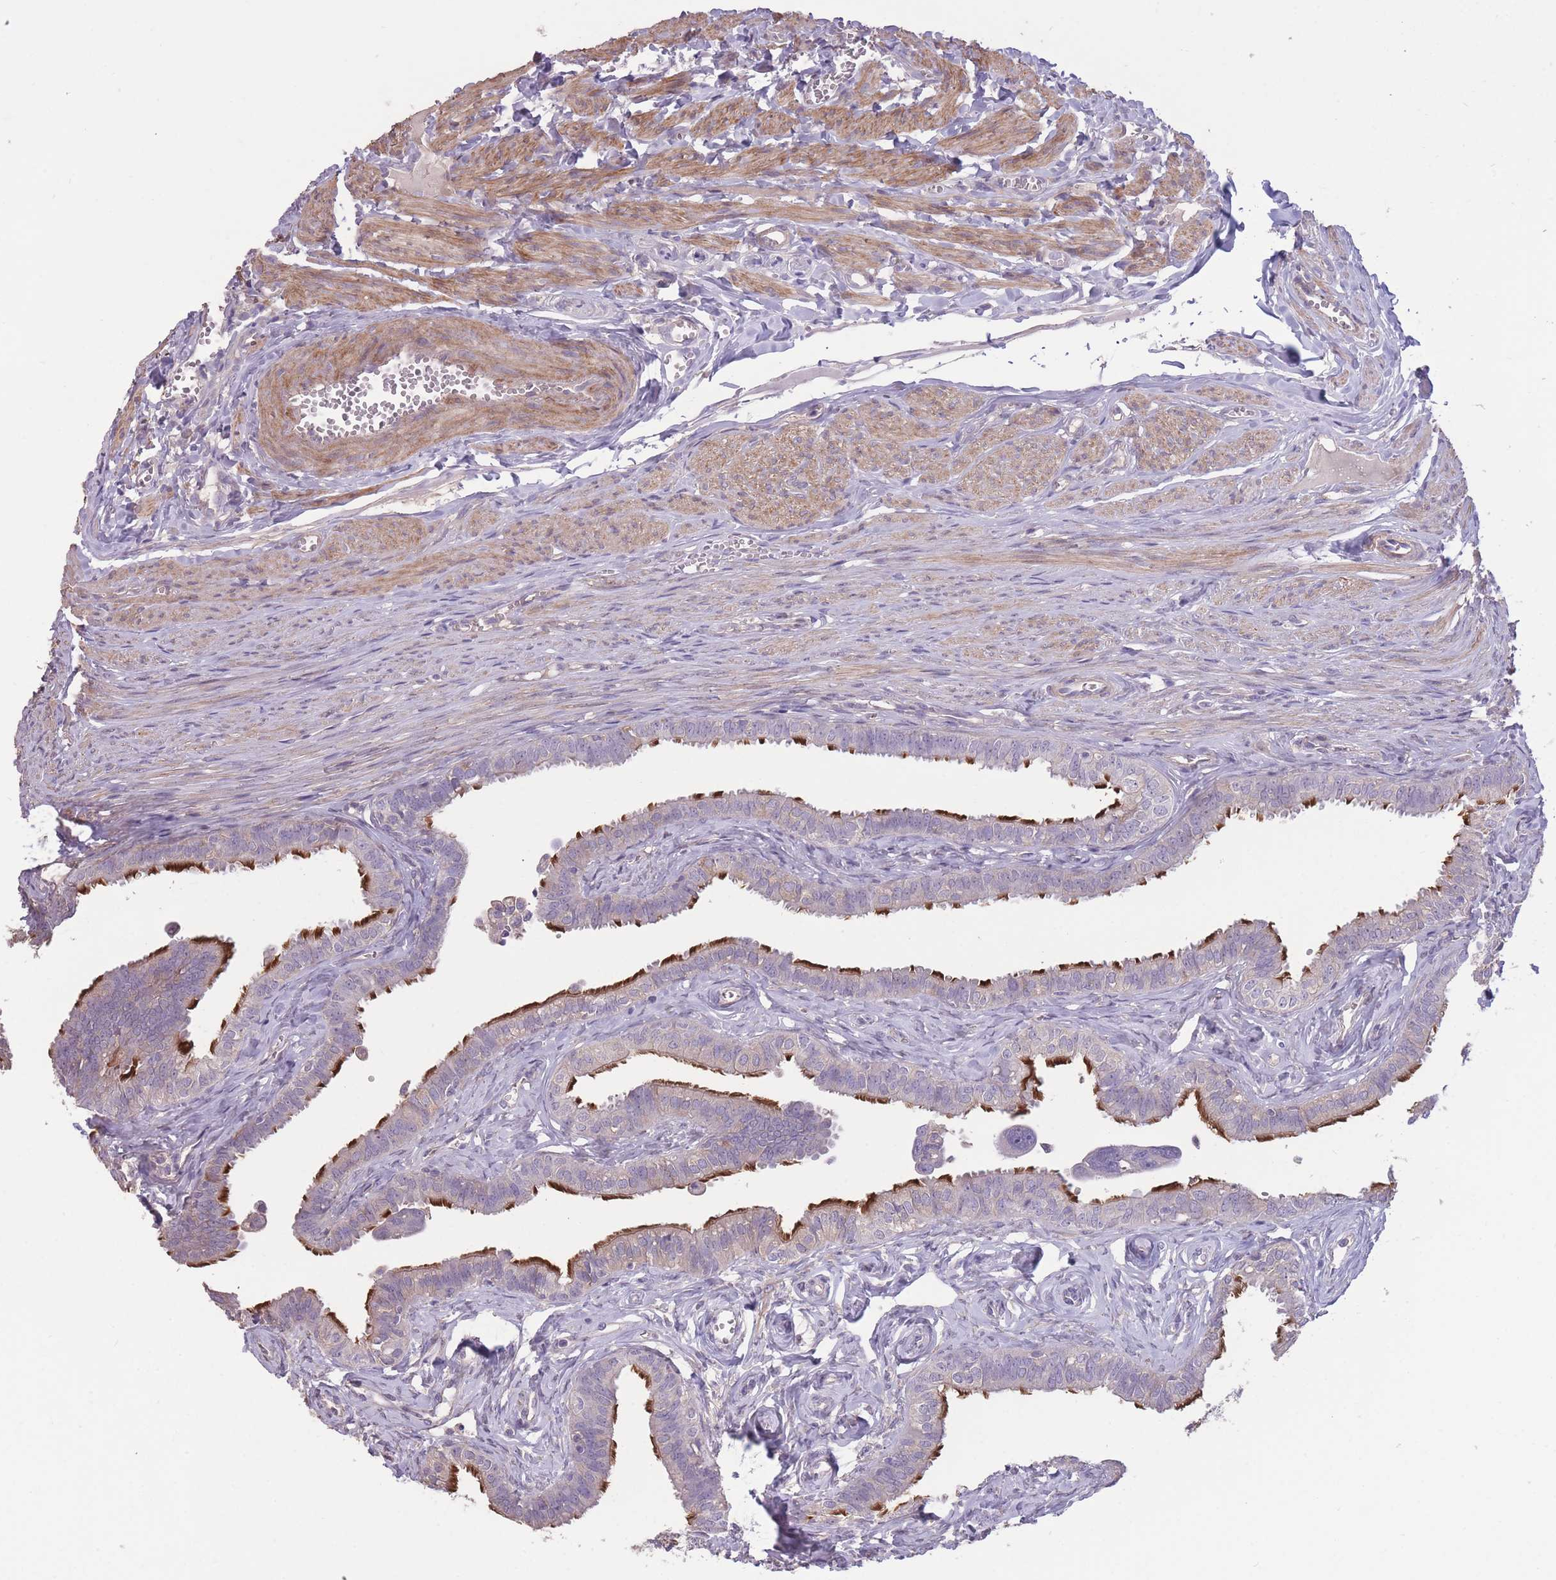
{"staining": {"intensity": "strong", "quantity": "25%-75%", "location": "cytoplasmic/membranous"}, "tissue": "fallopian tube", "cell_type": "Glandular cells", "image_type": "normal", "snomed": [{"axis": "morphology", "description": "Normal tissue, NOS"}, {"axis": "morphology", "description": "Carcinoma, NOS"}, {"axis": "topography", "description": "Fallopian tube"}, {"axis": "topography", "description": "Ovary"}], "caption": "Immunohistochemical staining of normal human fallopian tube exhibits strong cytoplasmic/membranous protein staining in approximately 25%-75% of glandular cells.", "gene": "RSPH10B2", "patient": {"sex": "female", "age": 59}}